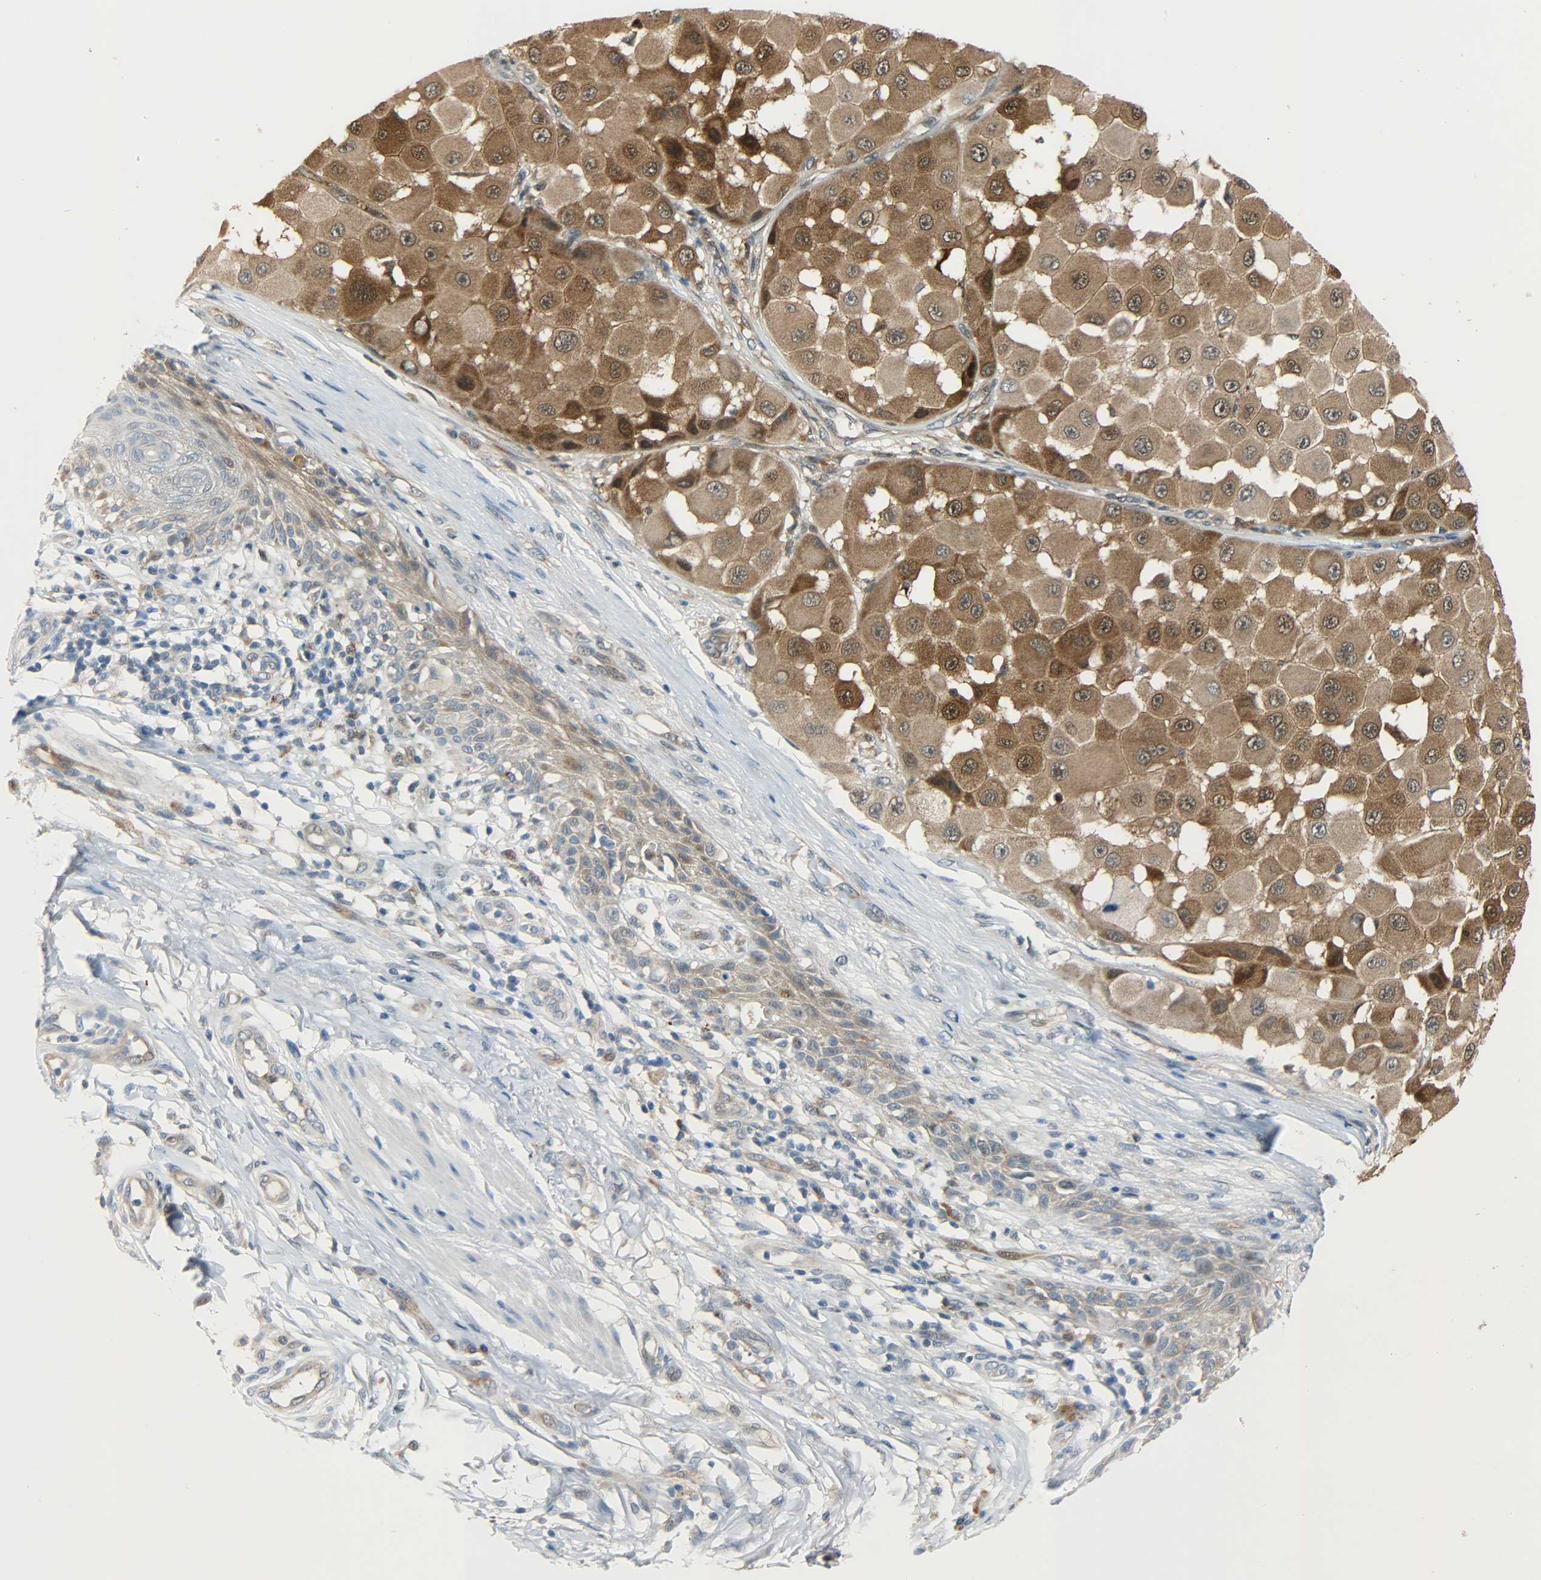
{"staining": {"intensity": "strong", "quantity": ">75%", "location": "cytoplasmic/membranous"}, "tissue": "melanoma", "cell_type": "Tumor cells", "image_type": "cancer", "snomed": [{"axis": "morphology", "description": "Malignant melanoma, NOS"}, {"axis": "topography", "description": "Skin"}], "caption": "Immunohistochemical staining of malignant melanoma shows high levels of strong cytoplasmic/membranous protein expression in about >75% of tumor cells.", "gene": "EIF4EBP1", "patient": {"sex": "female", "age": 81}}